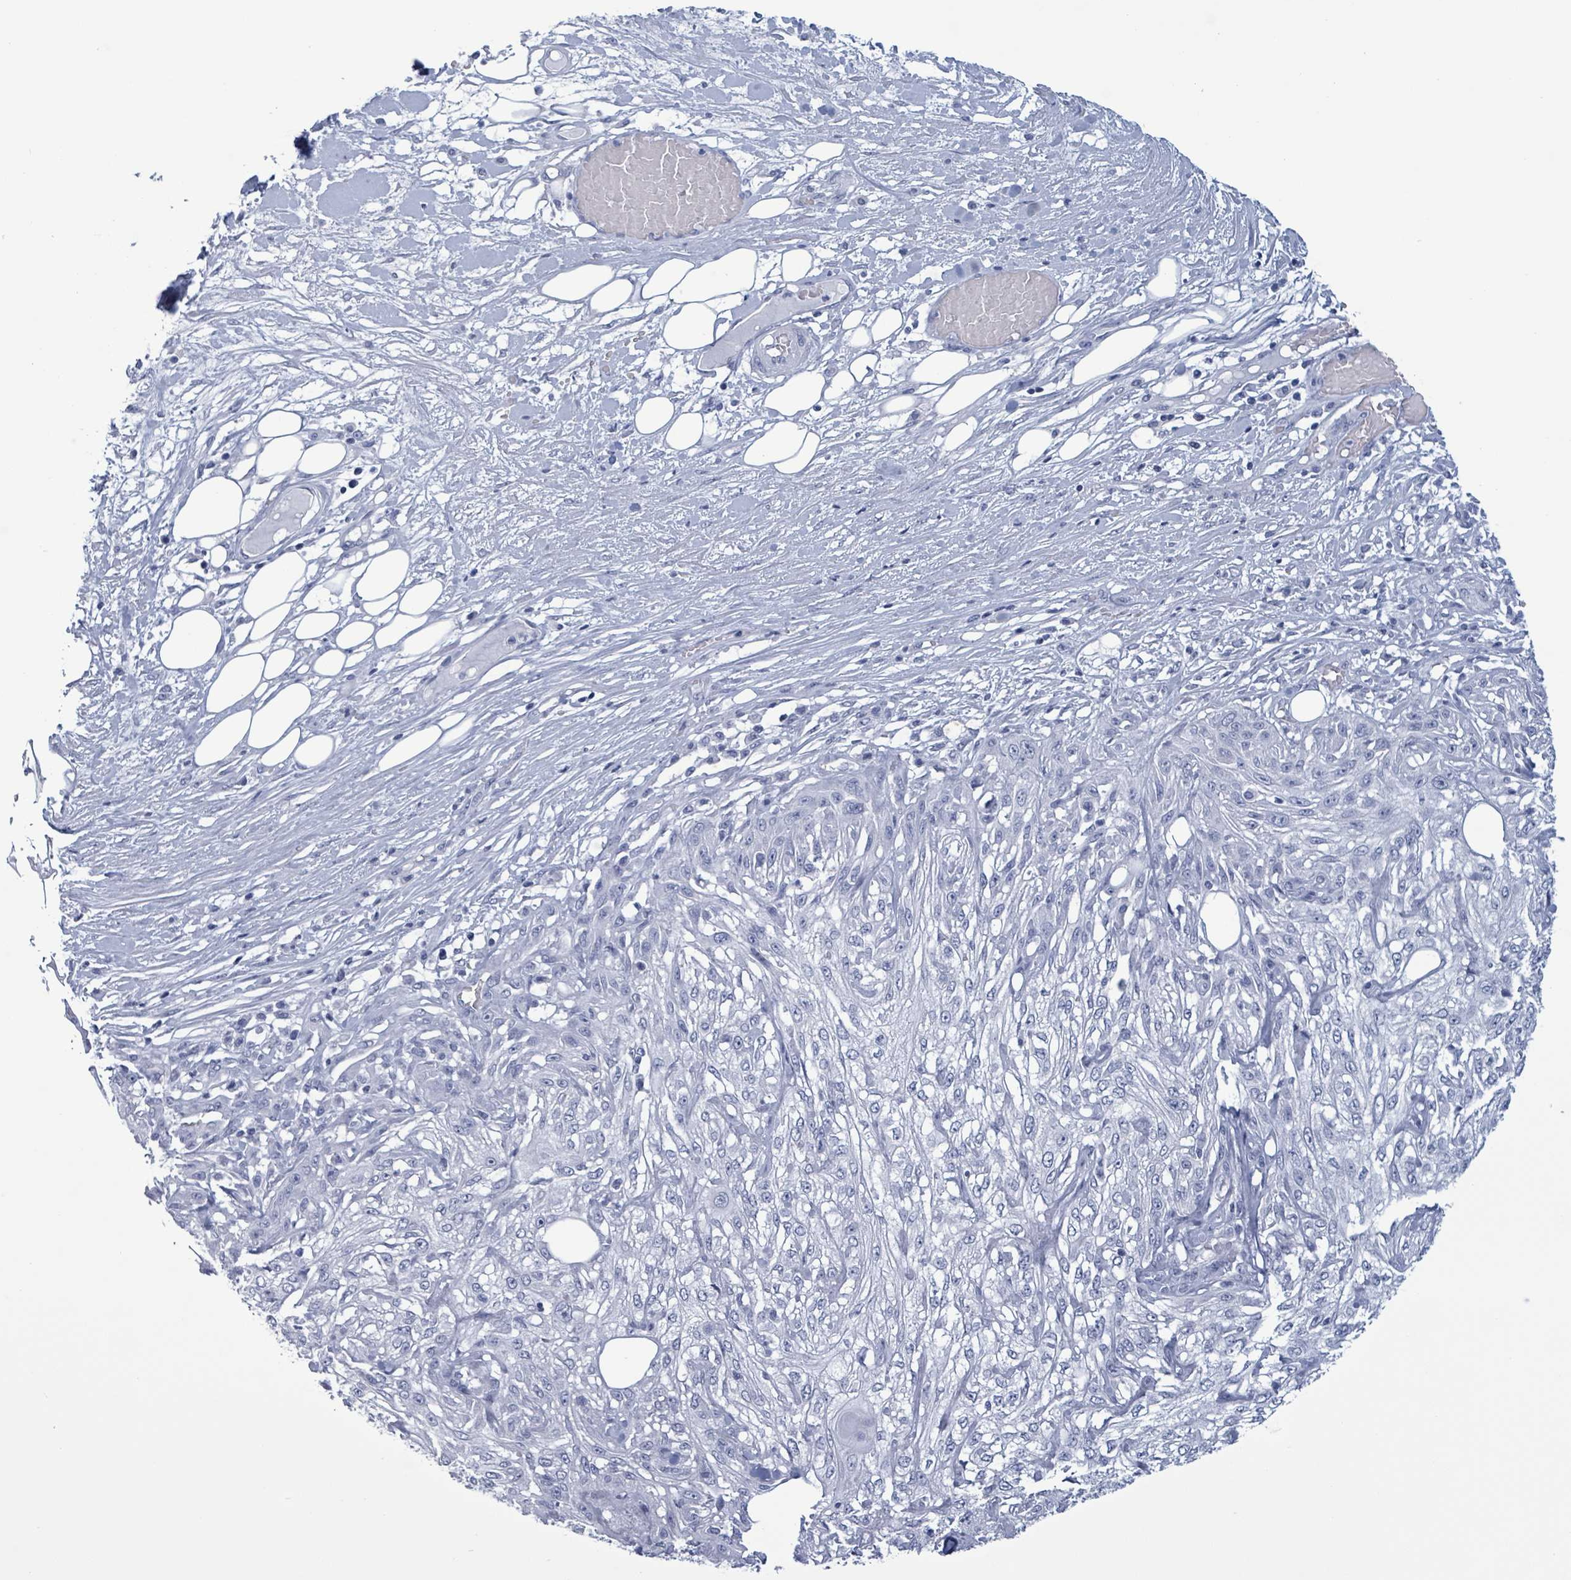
{"staining": {"intensity": "negative", "quantity": "none", "location": "none"}, "tissue": "skin cancer", "cell_type": "Tumor cells", "image_type": "cancer", "snomed": [{"axis": "morphology", "description": "Squamous cell carcinoma, NOS"}, {"axis": "morphology", "description": "Squamous cell carcinoma, metastatic, NOS"}, {"axis": "topography", "description": "Skin"}, {"axis": "topography", "description": "Lymph node"}], "caption": "Immunohistochemistry histopathology image of neoplastic tissue: skin metastatic squamous cell carcinoma stained with DAB demonstrates no significant protein positivity in tumor cells.", "gene": "NKX2-1", "patient": {"sex": "male", "age": 75}}